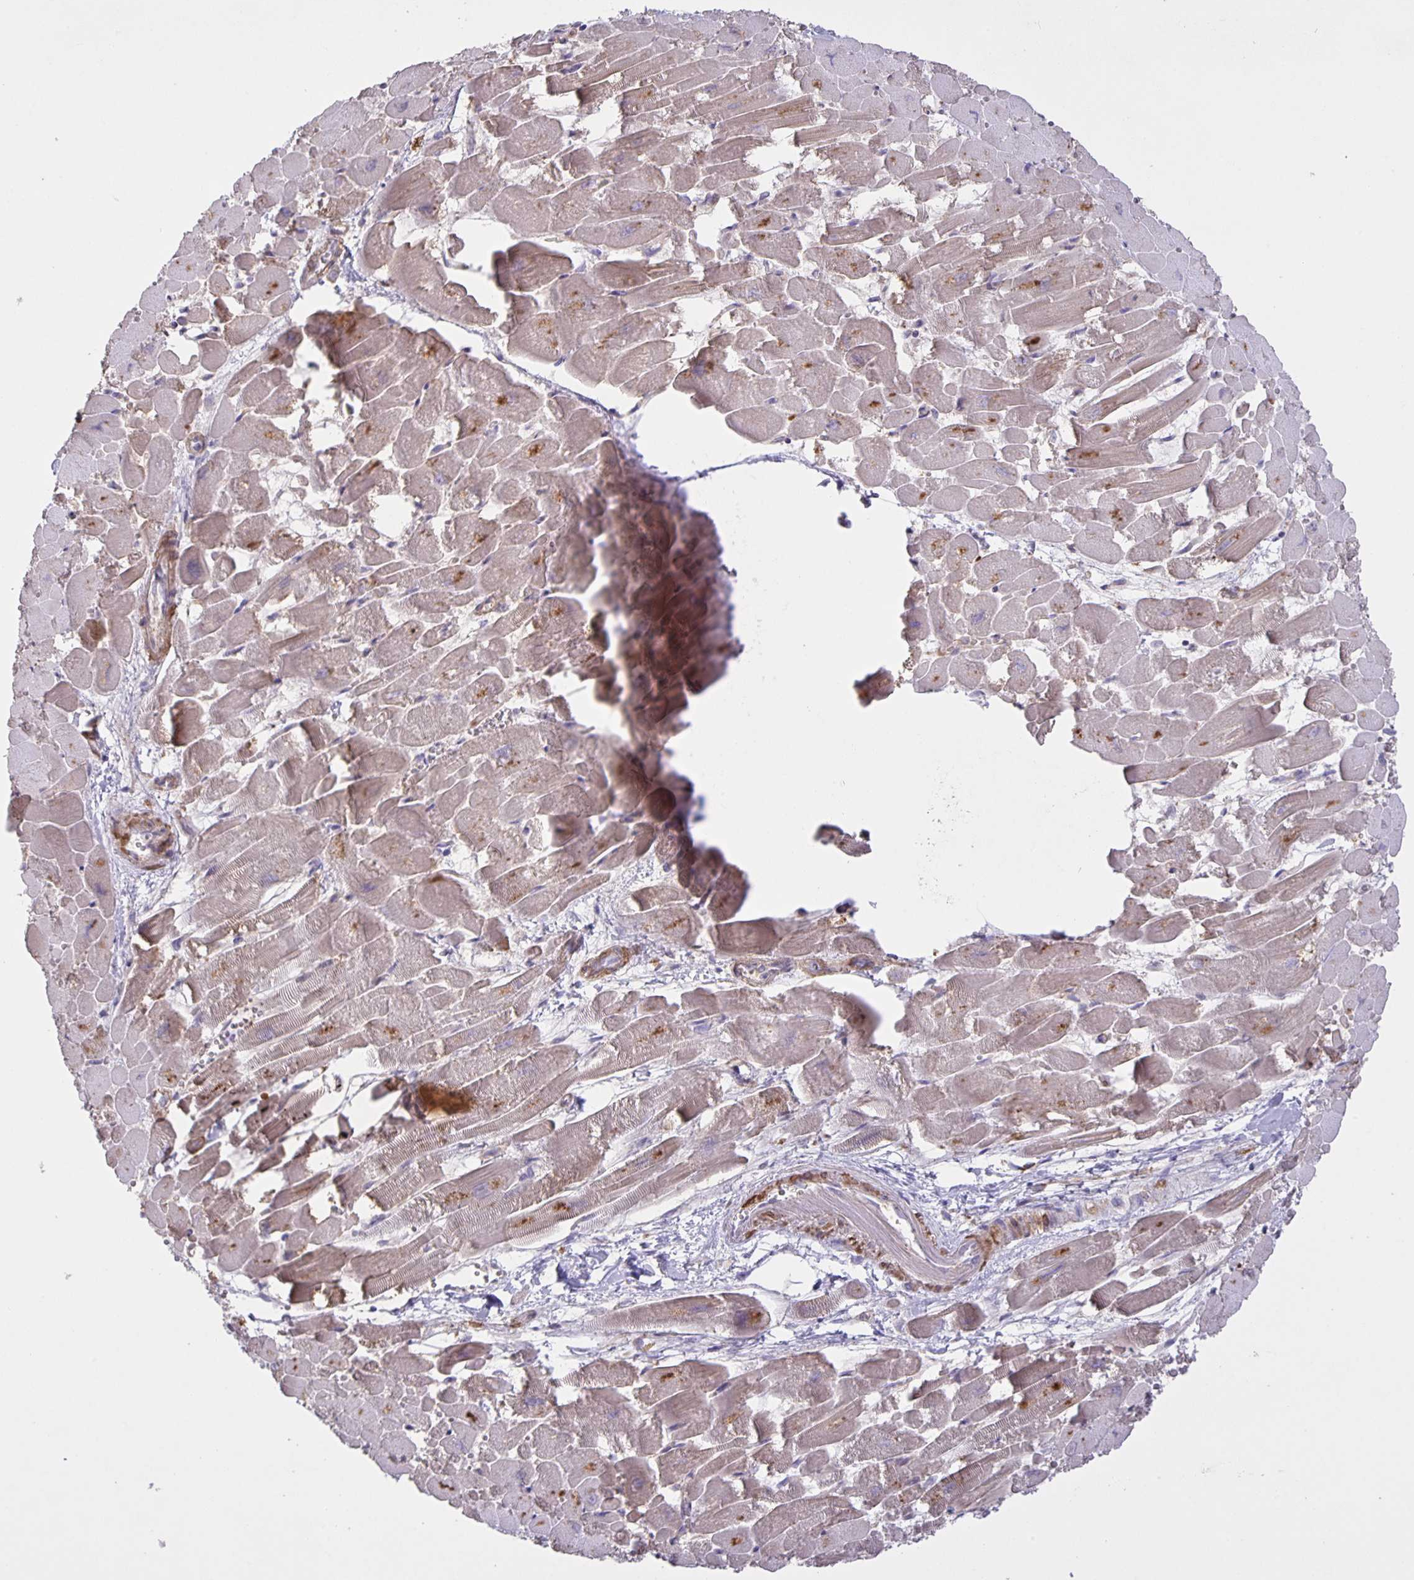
{"staining": {"intensity": "weak", "quantity": "25%-75%", "location": "cytoplasmic/membranous"}, "tissue": "heart muscle", "cell_type": "Cardiomyocytes", "image_type": "normal", "snomed": [{"axis": "morphology", "description": "Normal tissue, NOS"}, {"axis": "topography", "description": "Heart"}], "caption": "DAB (3,3'-diaminobenzidine) immunohistochemical staining of unremarkable heart muscle shows weak cytoplasmic/membranous protein positivity in approximately 25%-75% of cardiomyocytes. The protein of interest is shown in brown color, while the nuclei are stained blue.", "gene": "SRCIN1", "patient": {"sex": "female", "age": 52}}